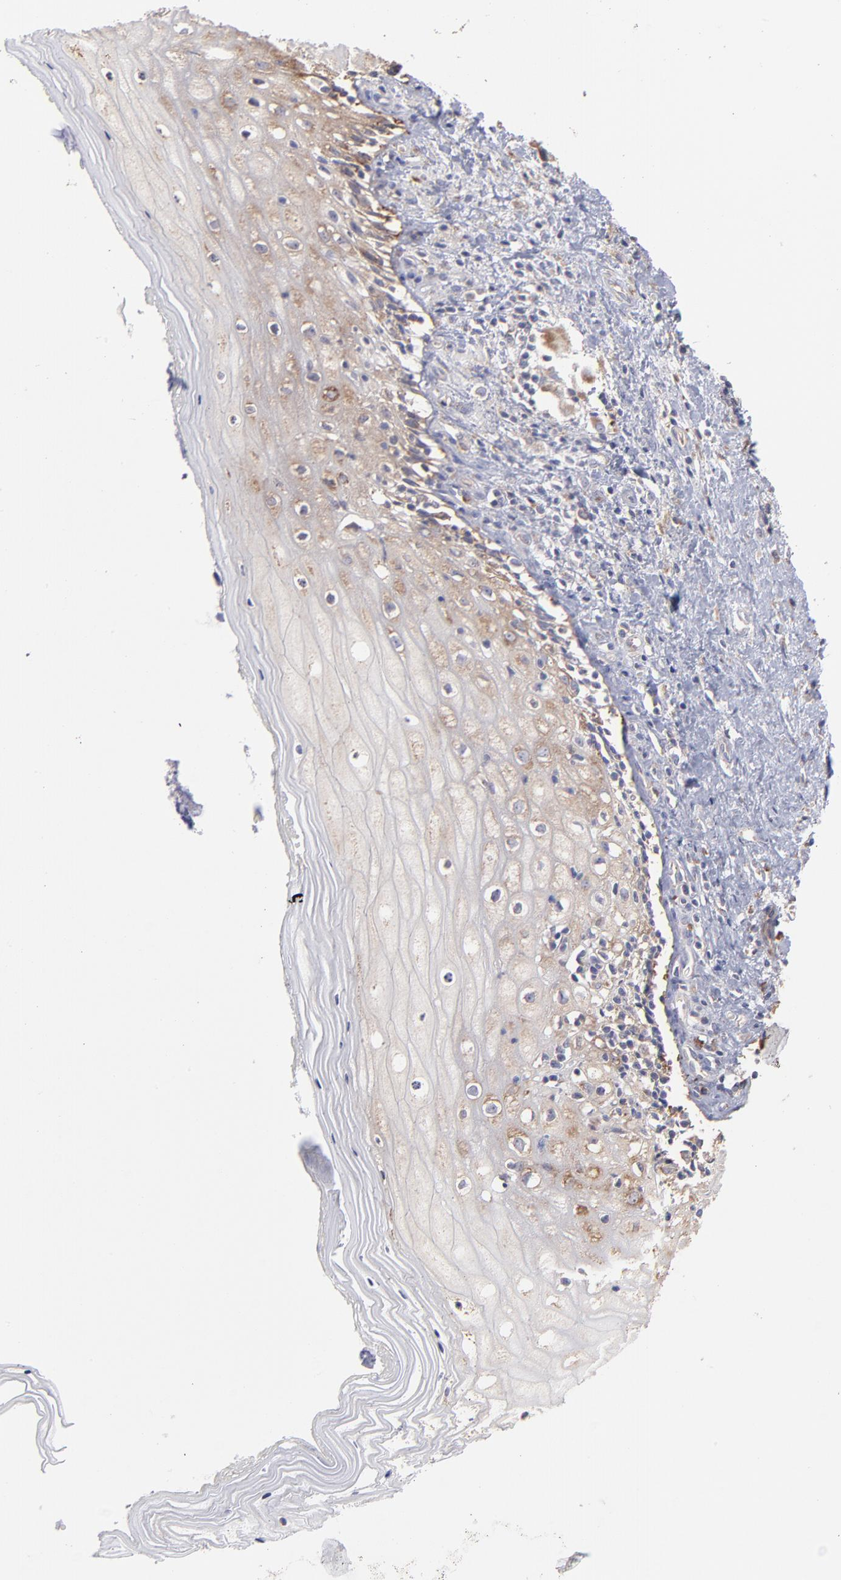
{"staining": {"intensity": "negative", "quantity": "none", "location": "none"}, "tissue": "vagina", "cell_type": "Squamous epithelial cells", "image_type": "normal", "snomed": [{"axis": "morphology", "description": "Normal tissue, NOS"}, {"axis": "topography", "description": "Vagina"}], "caption": "DAB immunohistochemical staining of benign human vagina reveals no significant expression in squamous epithelial cells.", "gene": "RPLP0", "patient": {"sex": "female", "age": 46}}